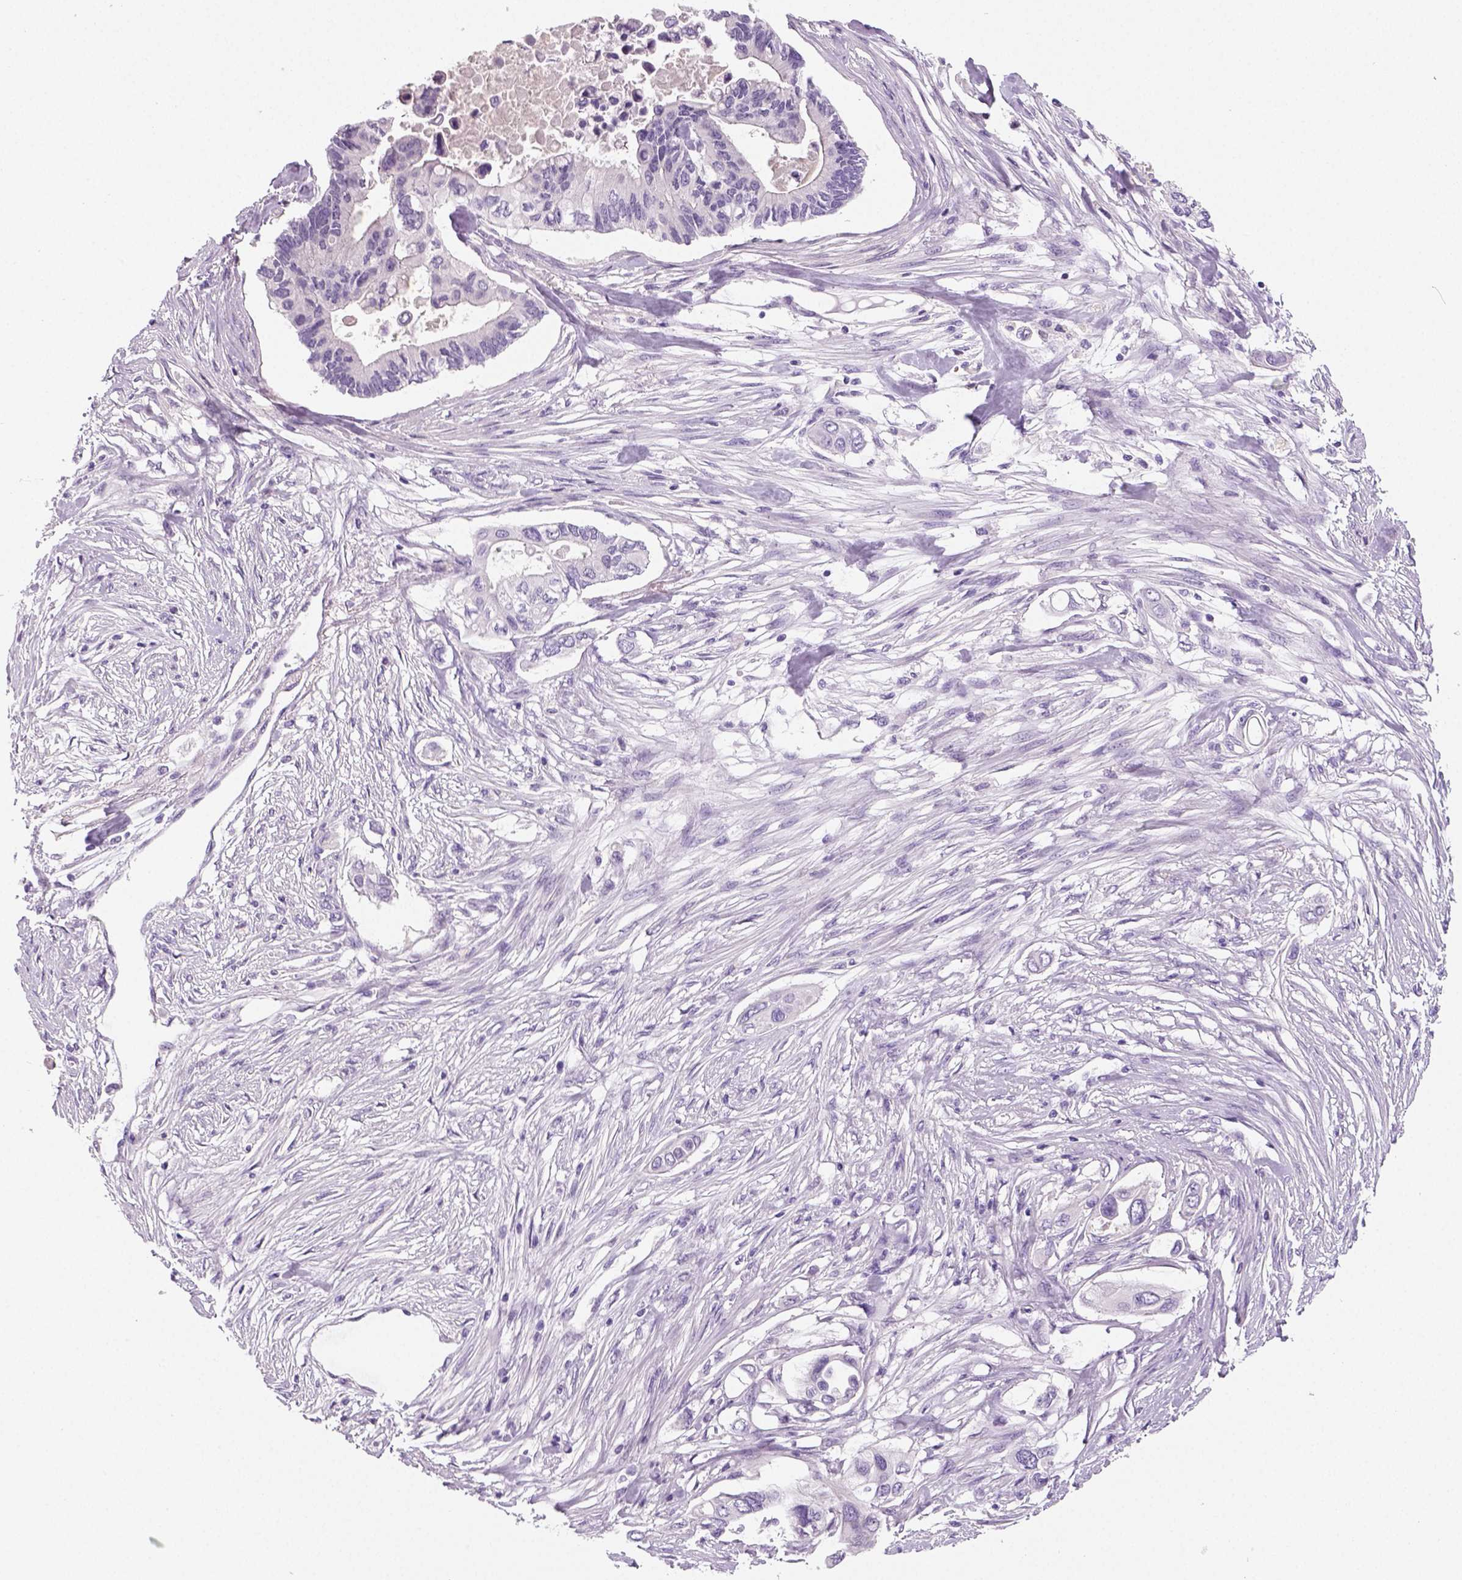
{"staining": {"intensity": "negative", "quantity": "none", "location": "none"}, "tissue": "pancreatic cancer", "cell_type": "Tumor cells", "image_type": "cancer", "snomed": [{"axis": "morphology", "description": "Adenocarcinoma, NOS"}, {"axis": "topography", "description": "Pancreas"}], "caption": "Adenocarcinoma (pancreatic) was stained to show a protein in brown. There is no significant positivity in tumor cells. The staining is performed using DAB brown chromogen with nuclei counter-stained in using hematoxylin.", "gene": "TSPAN7", "patient": {"sex": "female", "age": 63}}